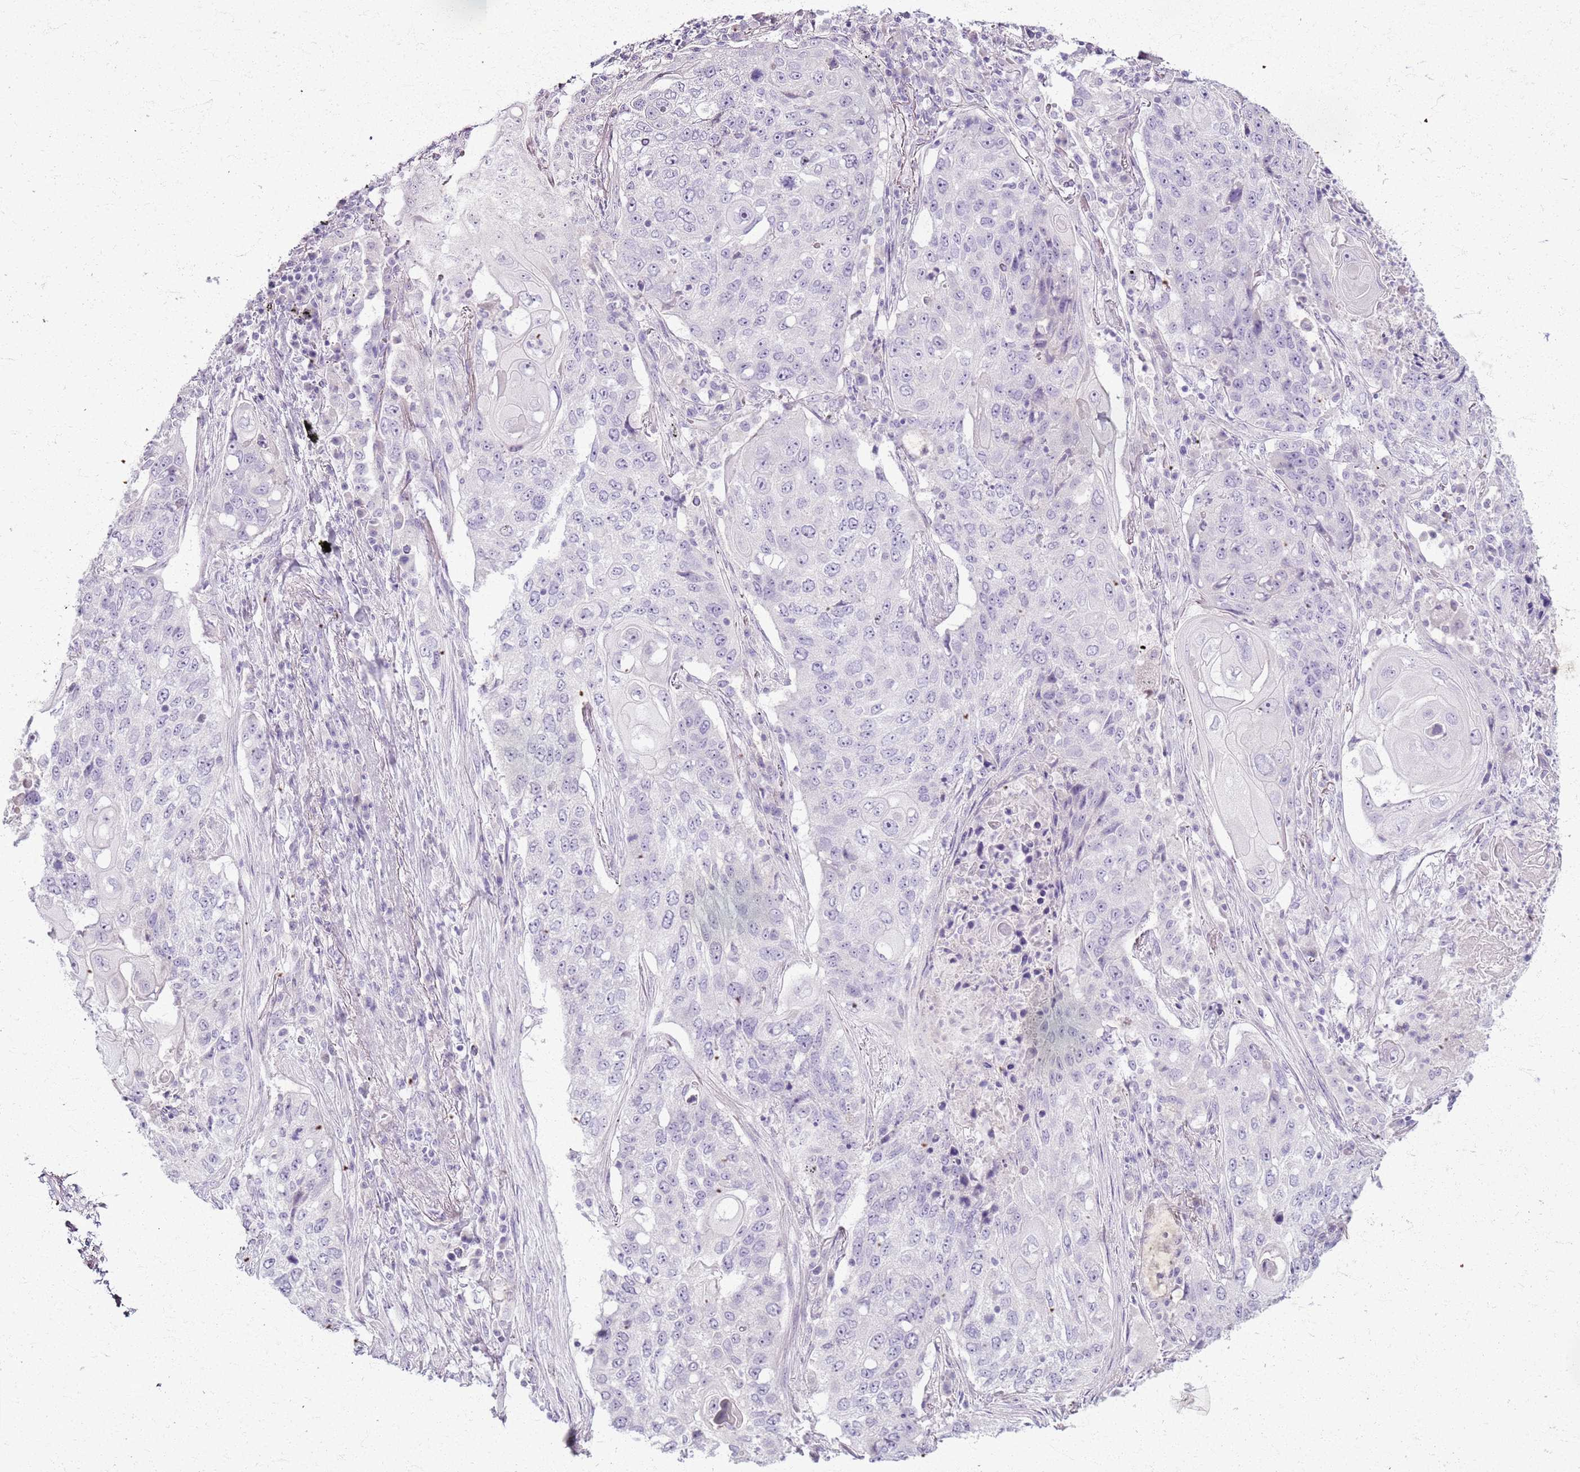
{"staining": {"intensity": "negative", "quantity": "none", "location": "none"}, "tissue": "lung cancer", "cell_type": "Tumor cells", "image_type": "cancer", "snomed": [{"axis": "morphology", "description": "Squamous cell carcinoma, NOS"}, {"axis": "topography", "description": "Lung"}], "caption": "Immunohistochemistry of squamous cell carcinoma (lung) reveals no expression in tumor cells. (DAB immunohistochemistry (IHC), high magnification).", "gene": "CSRP3", "patient": {"sex": "female", "age": 63}}